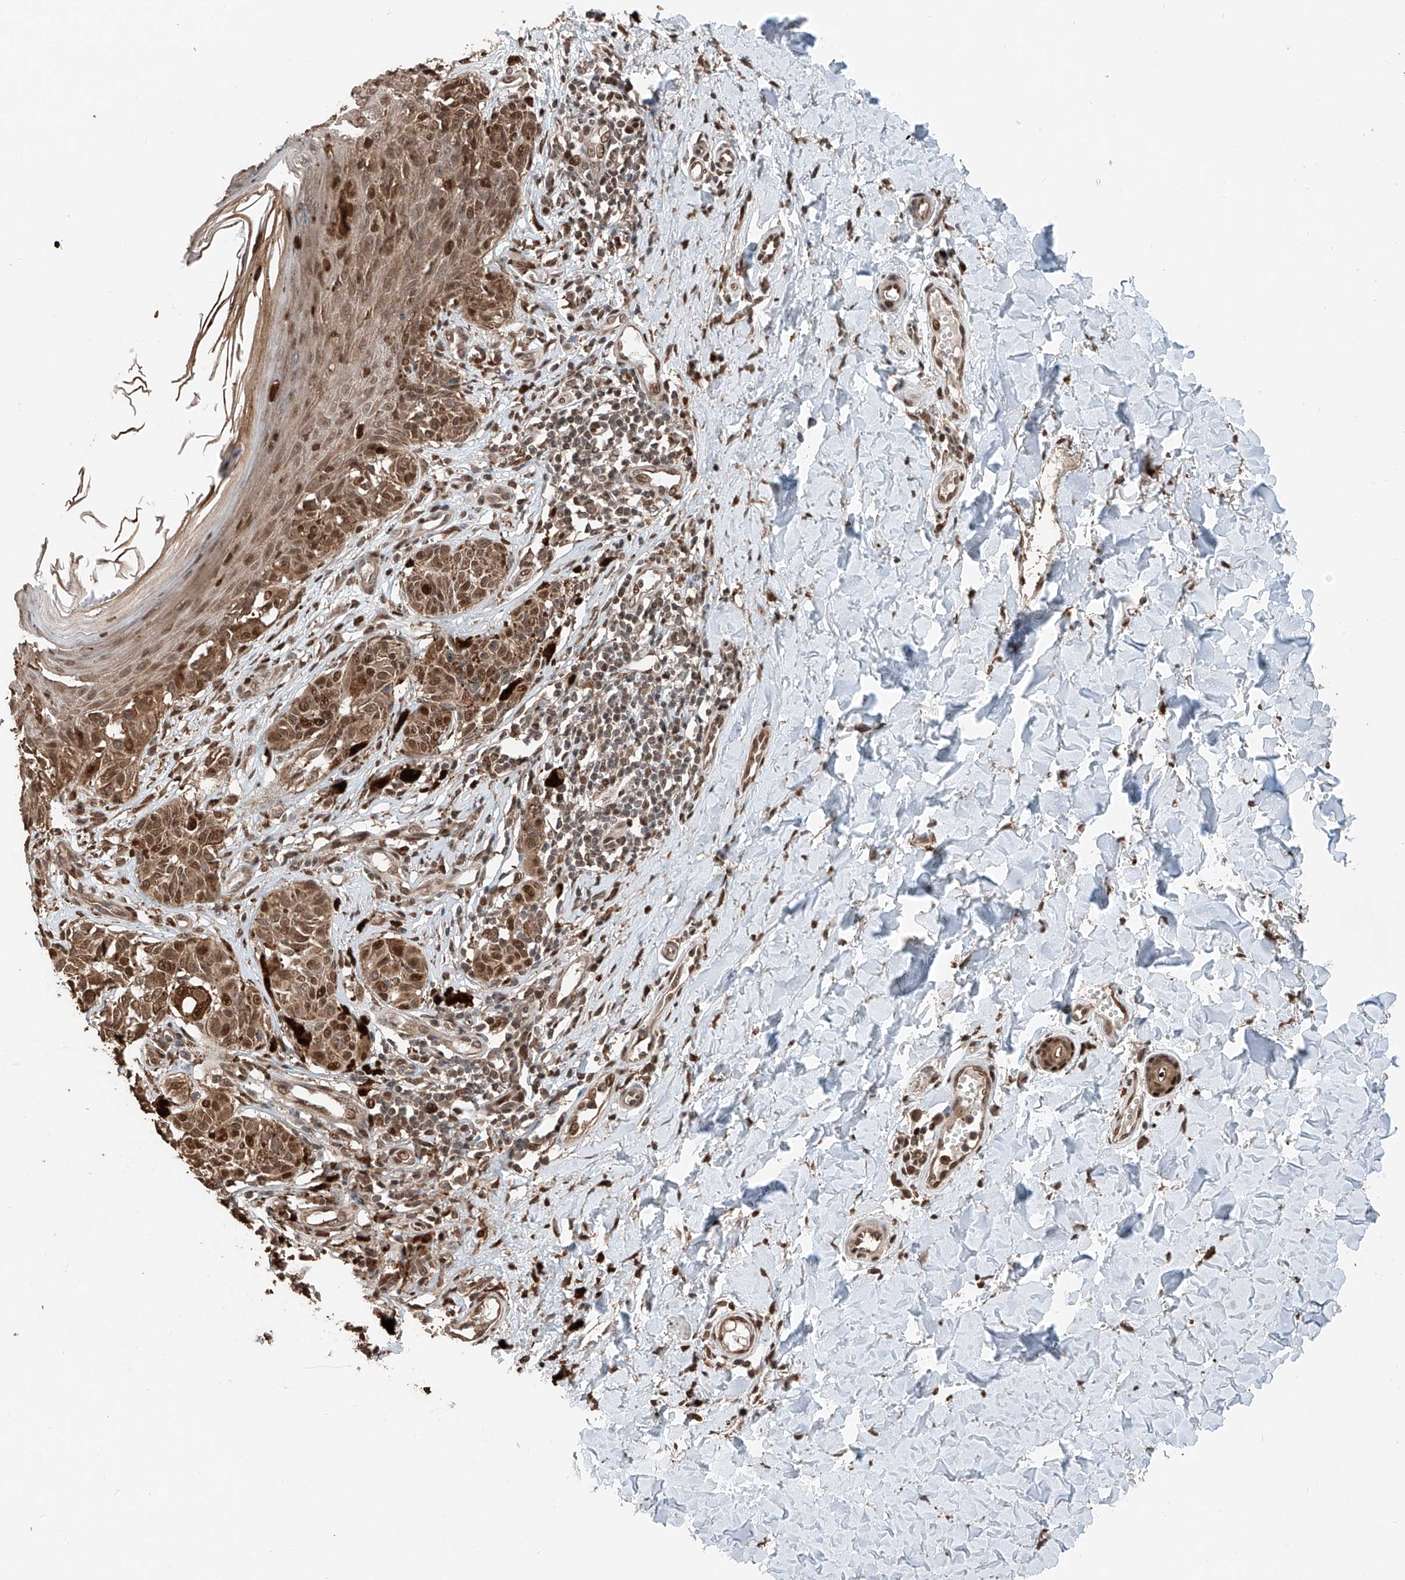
{"staining": {"intensity": "moderate", "quantity": ">75%", "location": "cytoplasmic/membranous,nuclear"}, "tissue": "melanoma", "cell_type": "Tumor cells", "image_type": "cancer", "snomed": [{"axis": "morphology", "description": "Malignant melanoma, NOS"}, {"axis": "topography", "description": "Skin"}], "caption": "There is medium levels of moderate cytoplasmic/membranous and nuclear expression in tumor cells of malignant melanoma, as demonstrated by immunohistochemical staining (brown color).", "gene": "RMND1", "patient": {"sex": "male", "age": 53}}